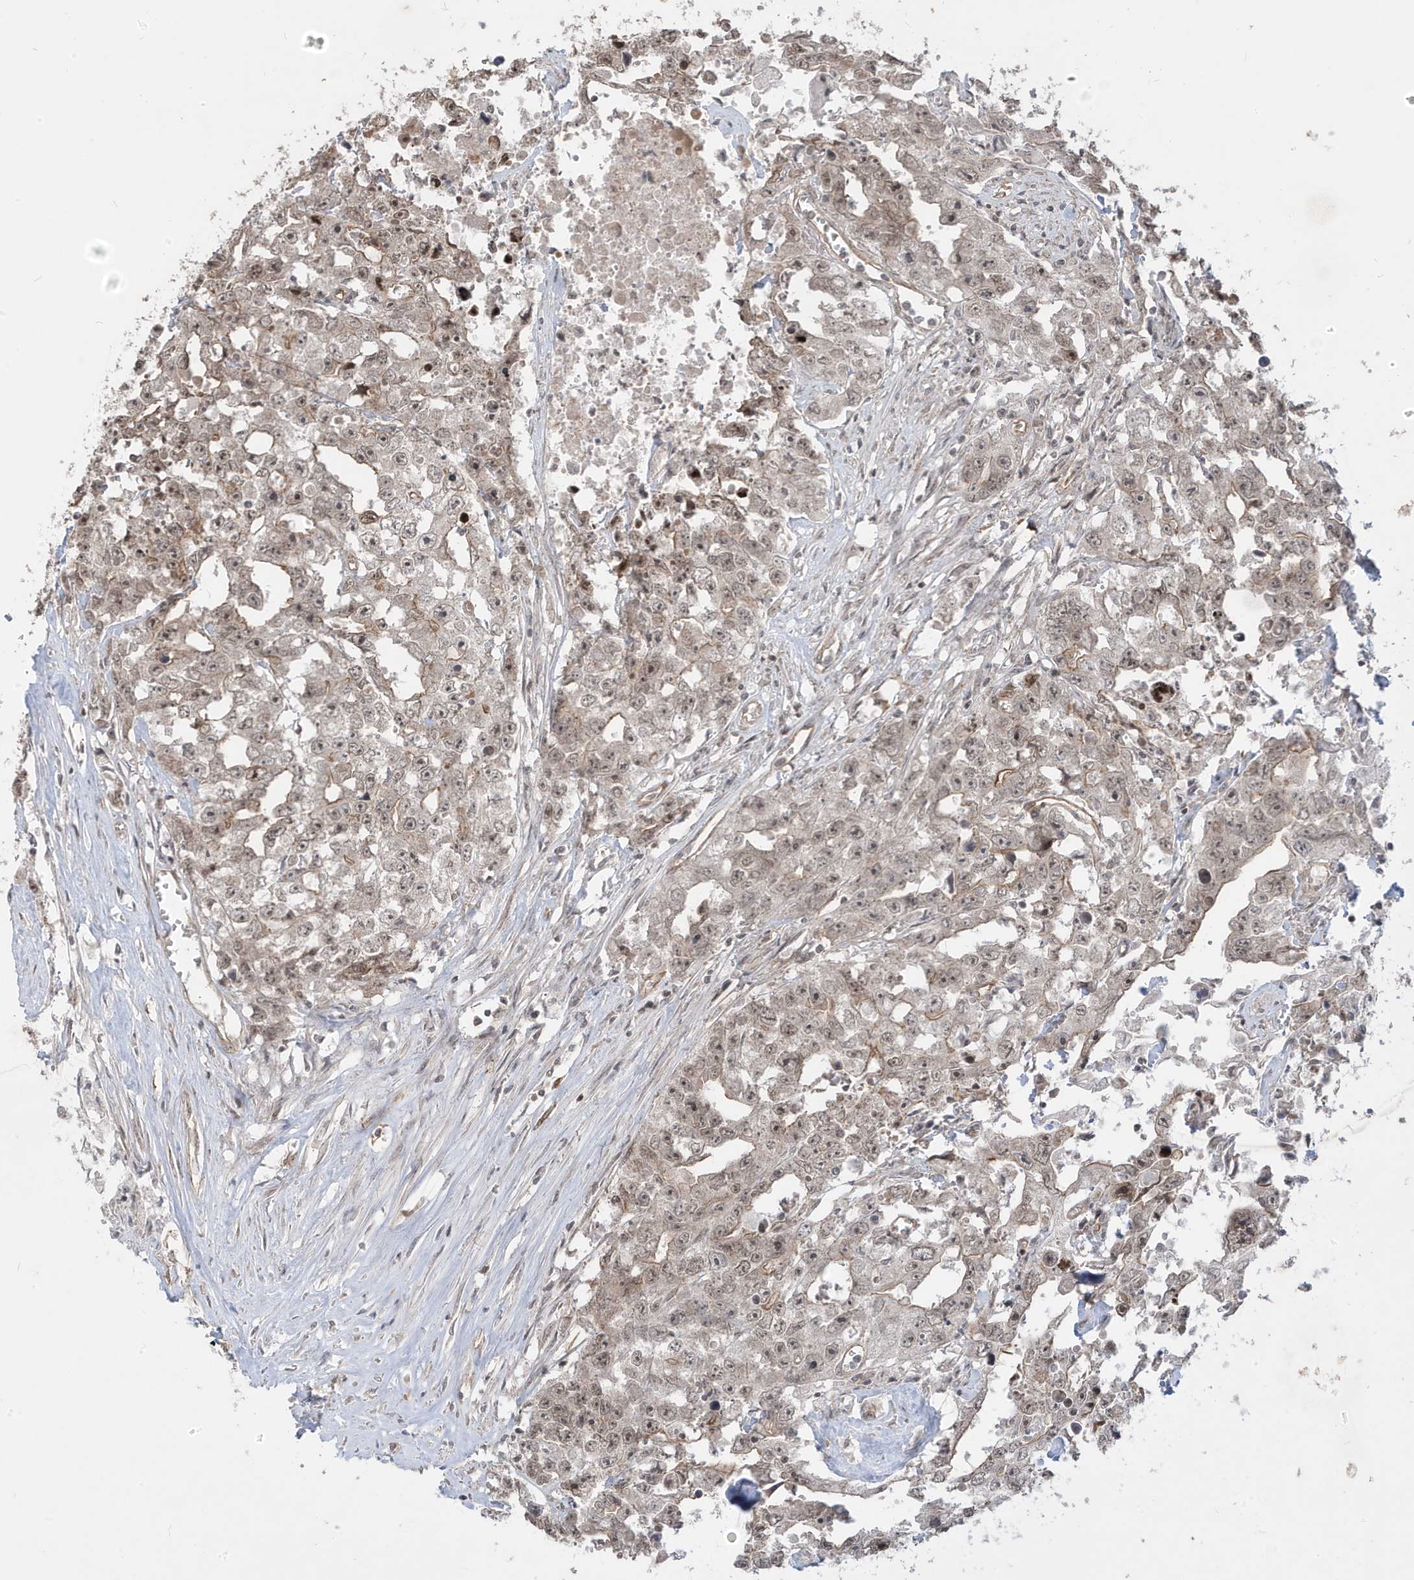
{"staining": {"intensity": "weak", "quantity": "25%-75%", "location": "nuclear"}, "tissue": "testis cancer", "cell_type": "Tumor cells", "image_type": "cancer", "snomed": [{"axis": "morphology", "description": "Seminoma, NOS"}, {"axis": "morphology", "description": "Carcinoma, Embryonal, NOS"}, {"axis": "topography", "description": "Testis"}], "caption": "Protein staining shows weak nuclear staining in approximately 25%-75% of tumor cells in testis cancer (embryonal carcinoma).", "gene": "DNAJC12", "patient": {"sex": "male", "age": 43}}